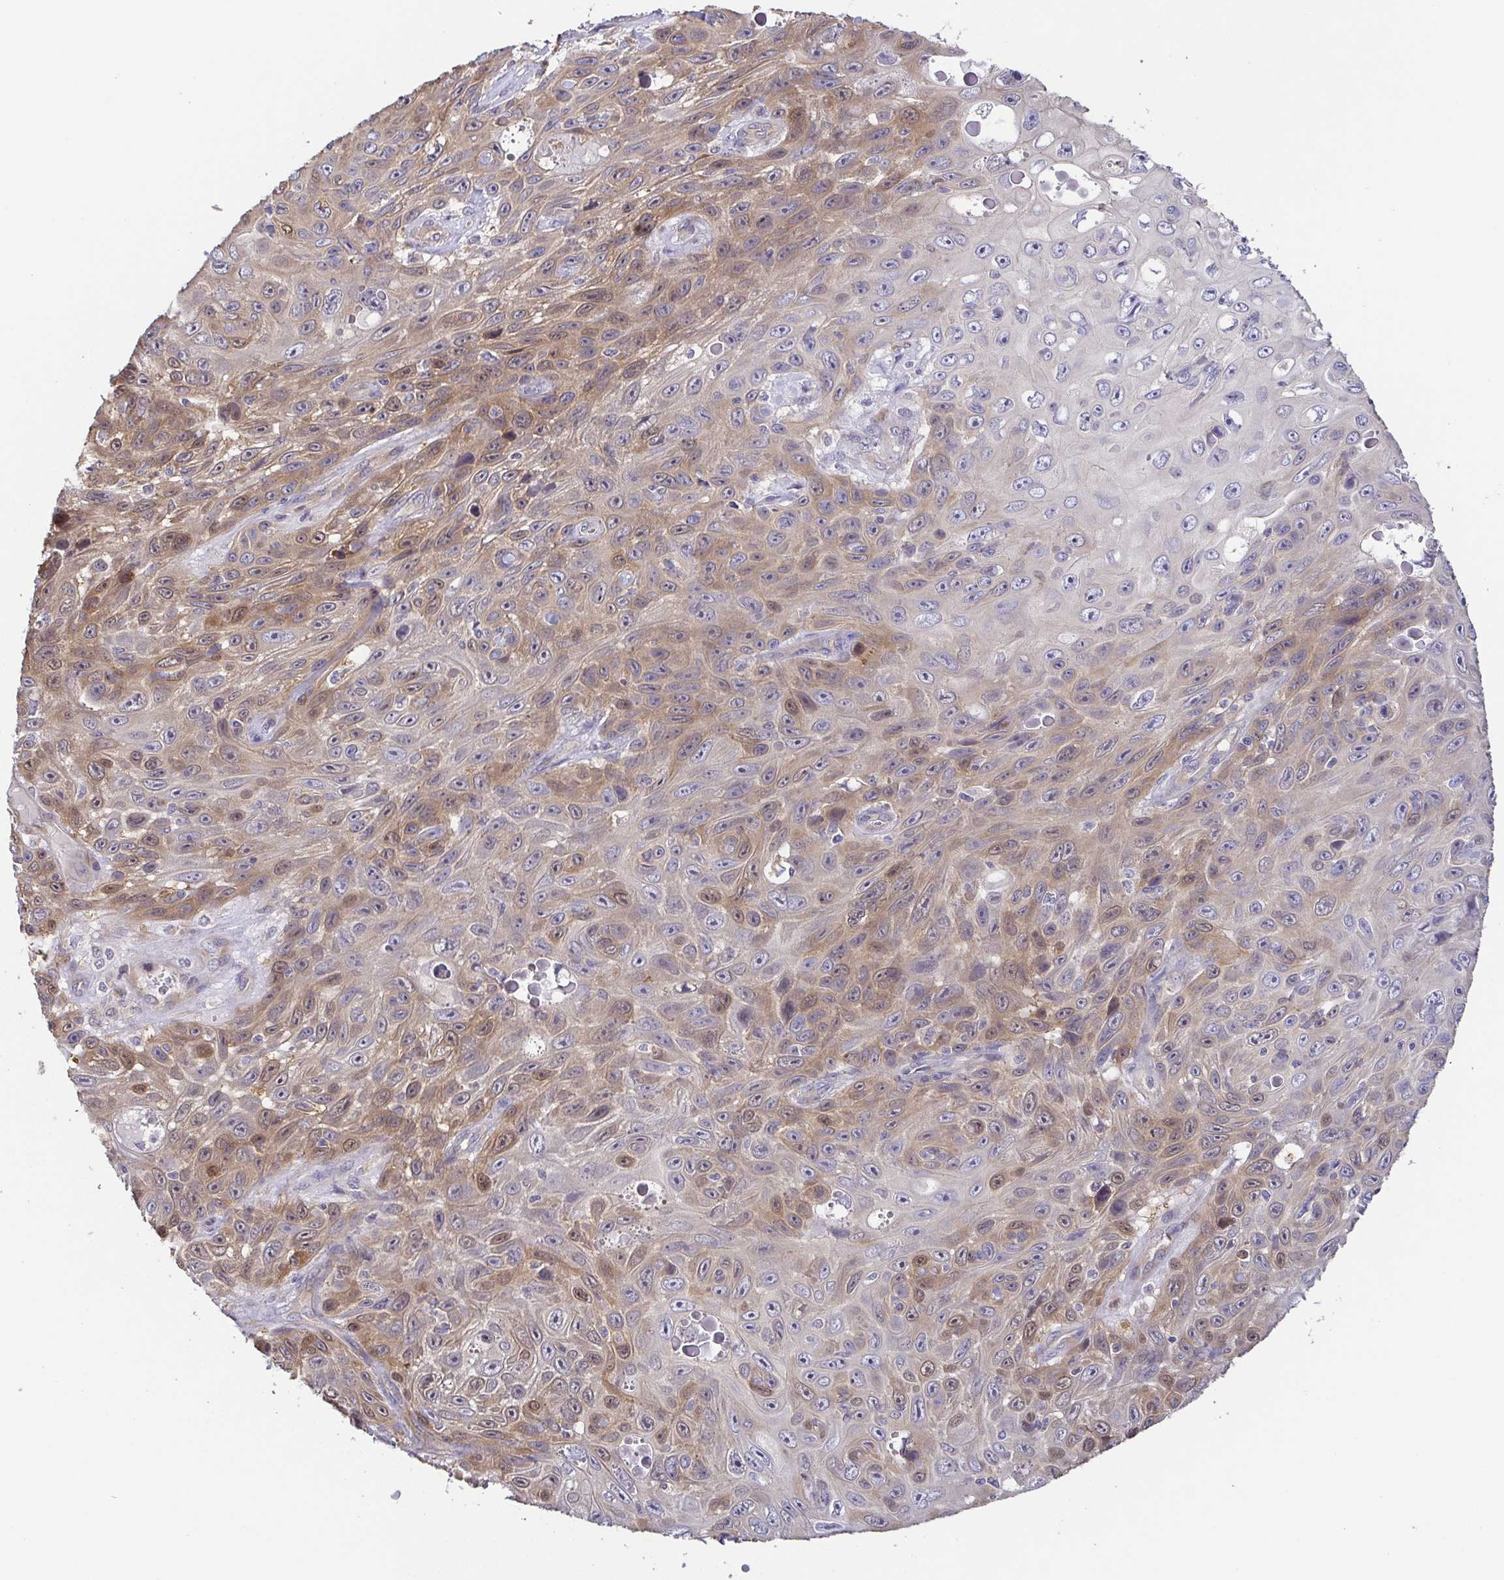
{"staining": {"intensity": "moderate", "quantity": "25%-75%", "location": "cytoplasmic/membranous,nuclear"}, "tissue": "skin cancer", "cell_type": "Tumor cells", "image_type": "cancer", "snomed": [{"axis": "morphology", "description": "Squamous cell carcinoma, NOS"}, {"axis": "topography", "description": "Skin"}], "caption": "An image of skin squamous cell carcinoma stained for a protein exhibits moderate cytoplasmic/membranous and nuclear brown staining in tumor cells.", "gene": "EIF3D", "patient": {"sex": "male", "age": 82}}